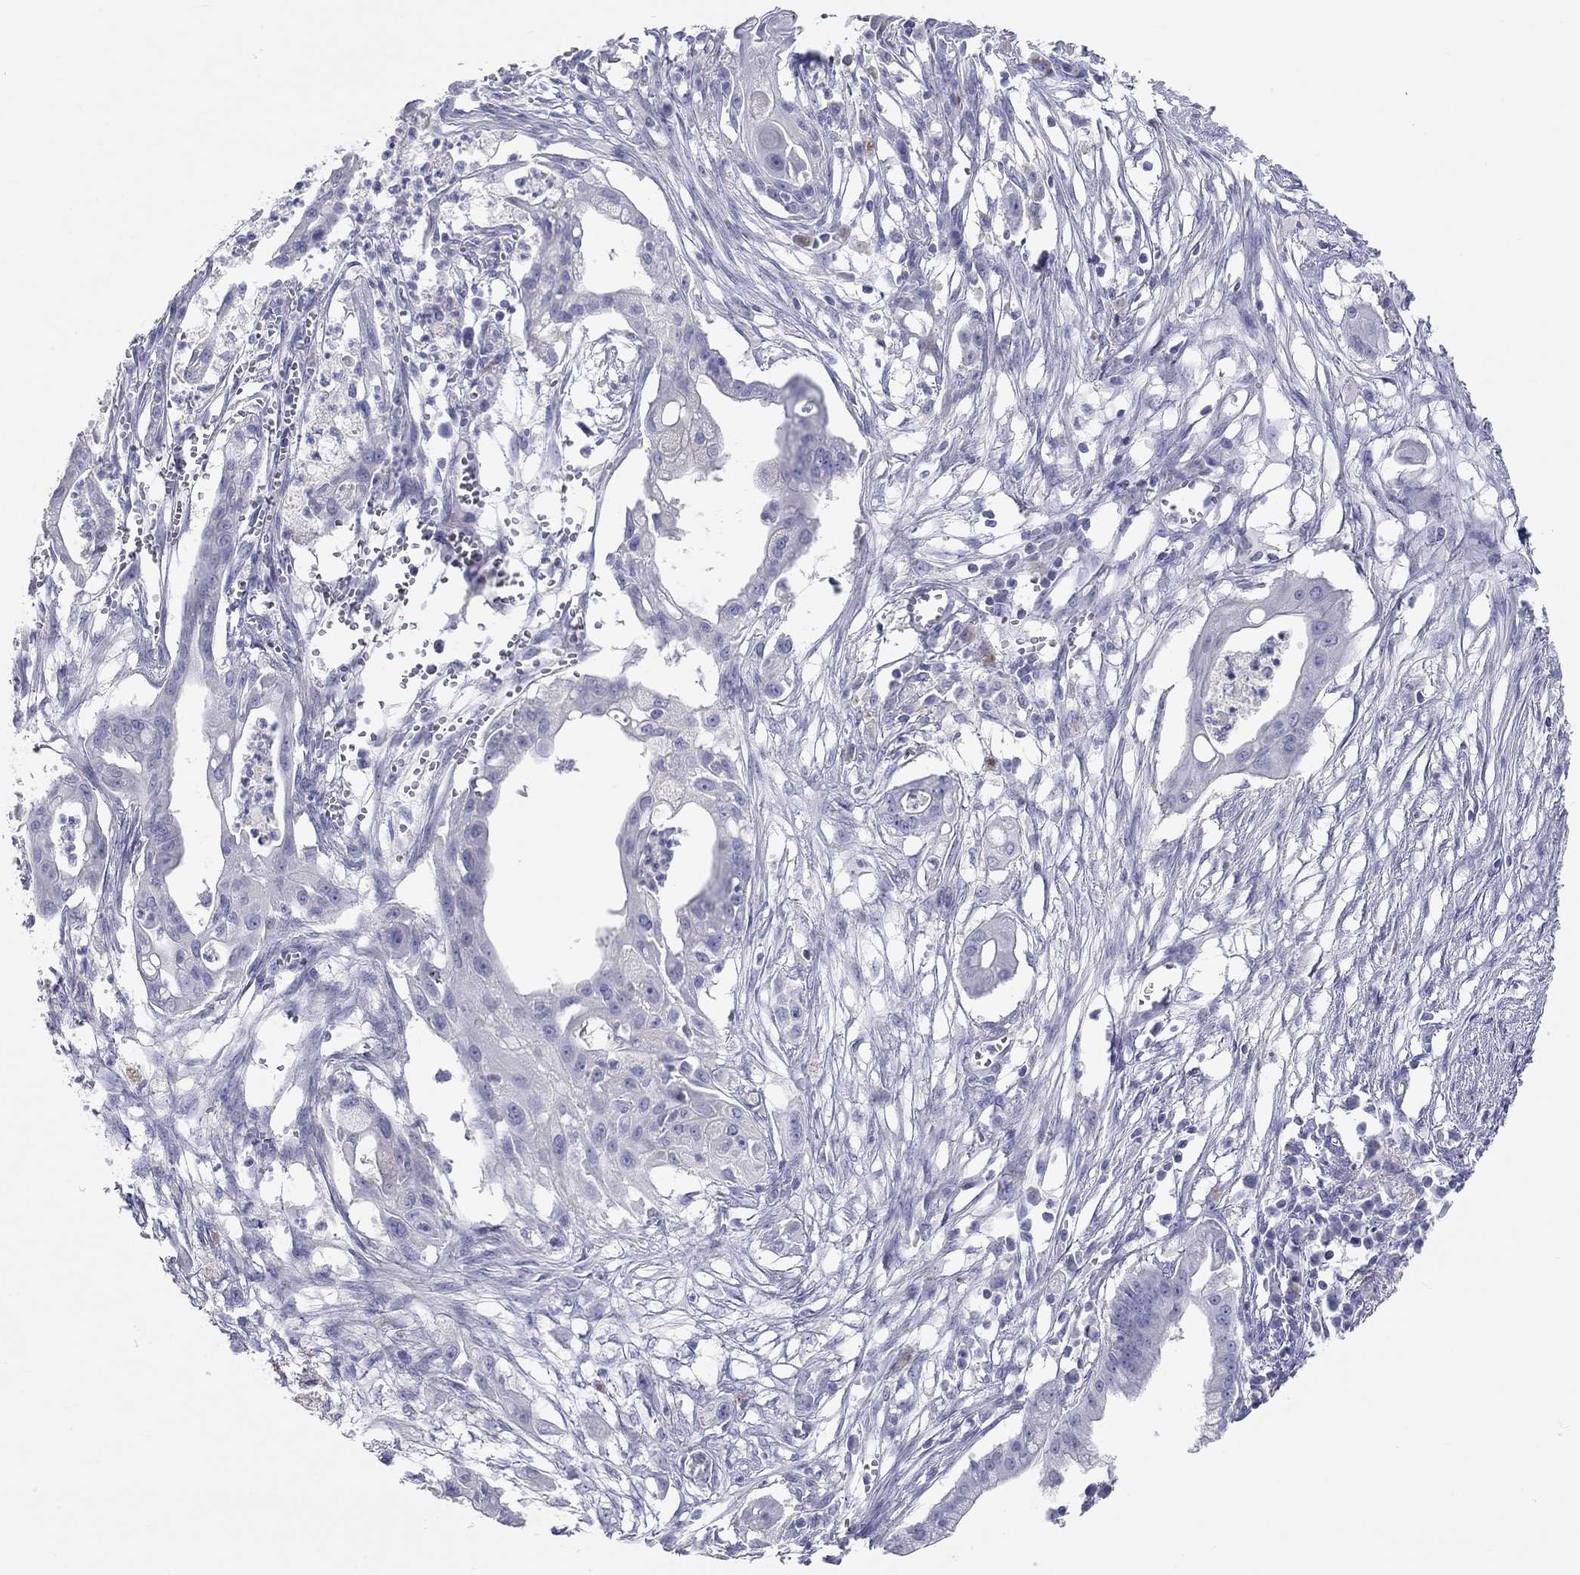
{"staining": {"intensity": "negative", "quantity": "none", "location": "none"}, "tissue": "pancreatic cancer", "cell_type": "Tumor cells", "image_type": "cancer", "snomed": [{"axis": "morphology", "description": "Normal tissue, NOS"}, {"axis": "morphology", "description": "Adenocarcinoma, NOS"}, {"axis": "topography", "description": "Pancreas"}], "caption": "The histopathology image exhibits no significant staining in tumor cells of pancreatic cancer.", "gene": "PCDHGC5", "patient": {"sex": "female", "age": 58}}